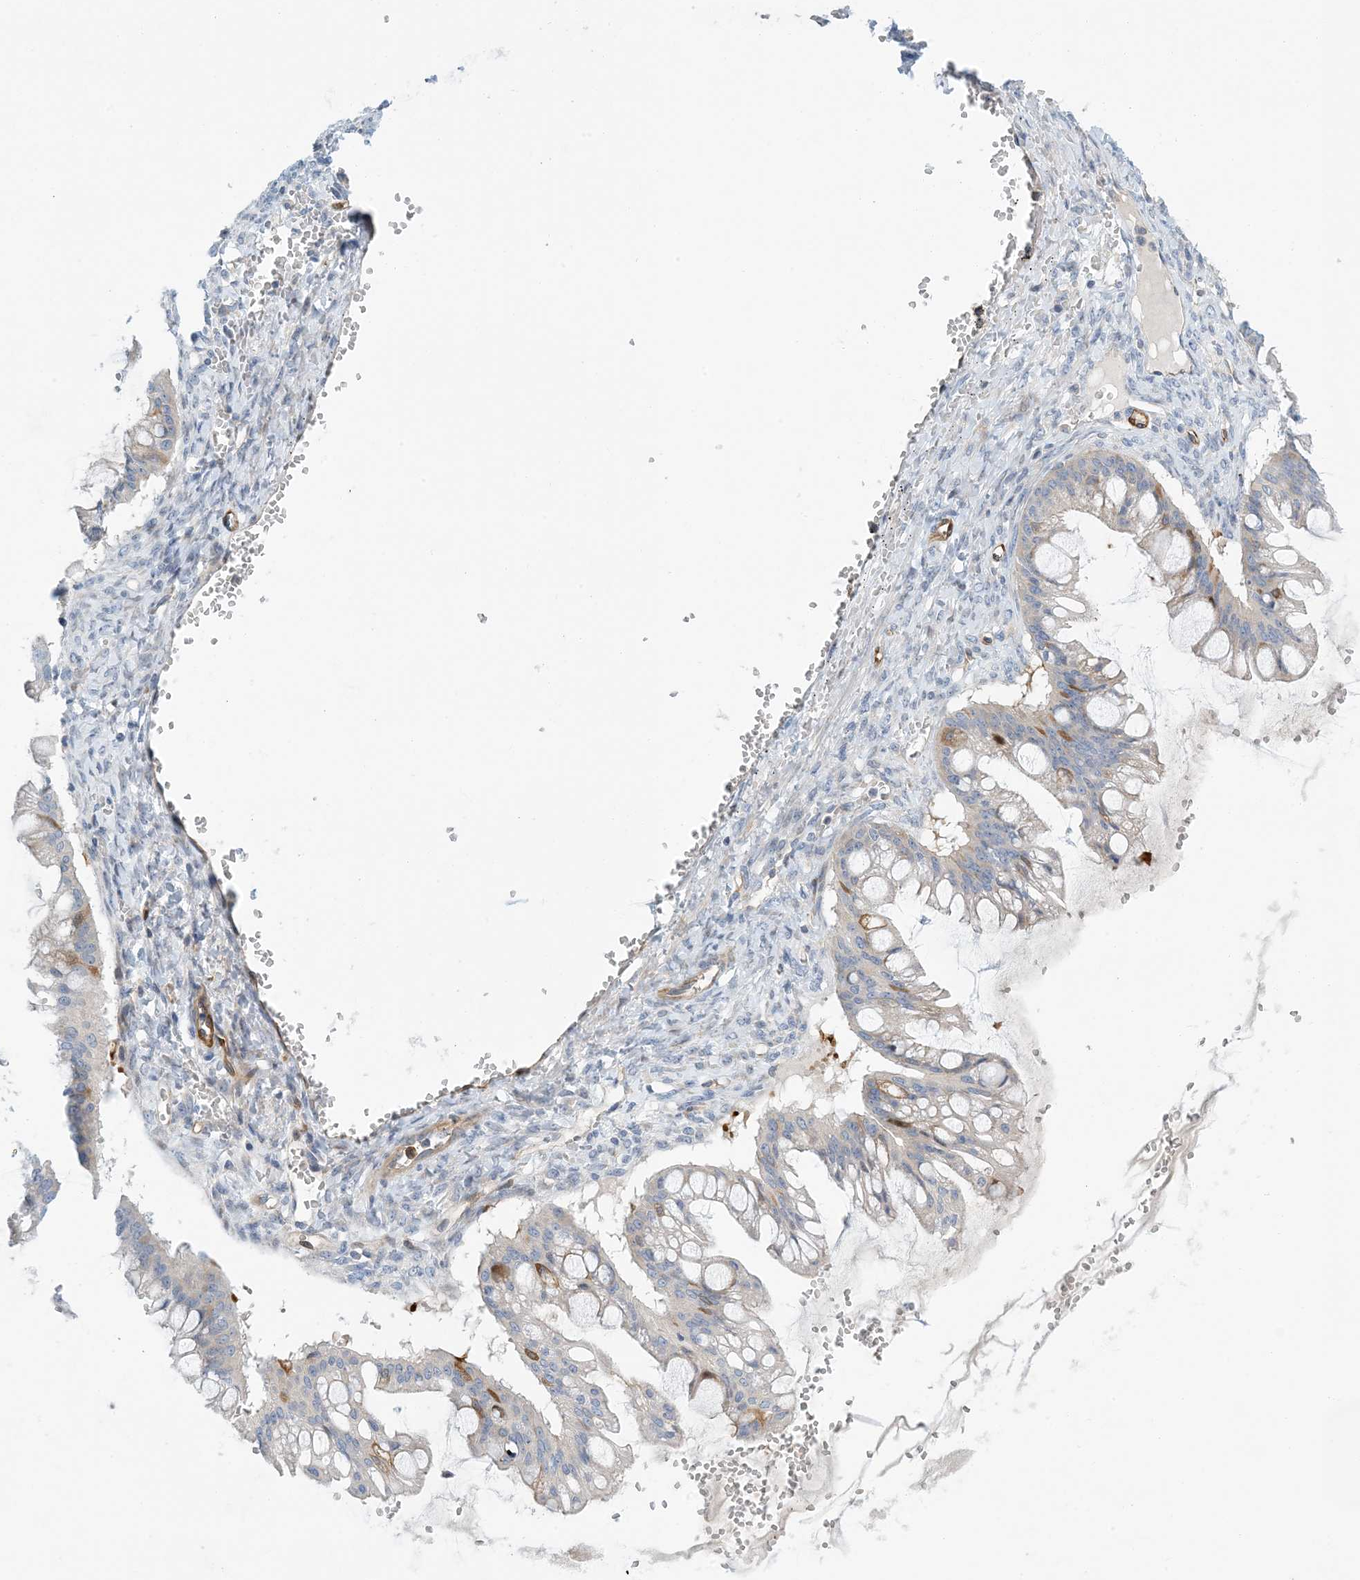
{"staining": {"intensity": "negative", "quantity": "none", "location": "none"}, "tissue": "ovarian cancer", "cell_type": "Tumor cells", "image_type": "cancer", "snomed": [{"axis": "morphology", "description": "Cystadenocarcinoma, mucinous, NOS"}, {"axis": "topography", "description": "Ovary"}], "caption": "Ovarian cancer was stained to show a protein in brown. There is no significant positivity in tumor cells. (IHC, brightfield microscopy, high magnification).", "gene": "PCDHA2", "patient": {"sex": "female", "age": 73}}